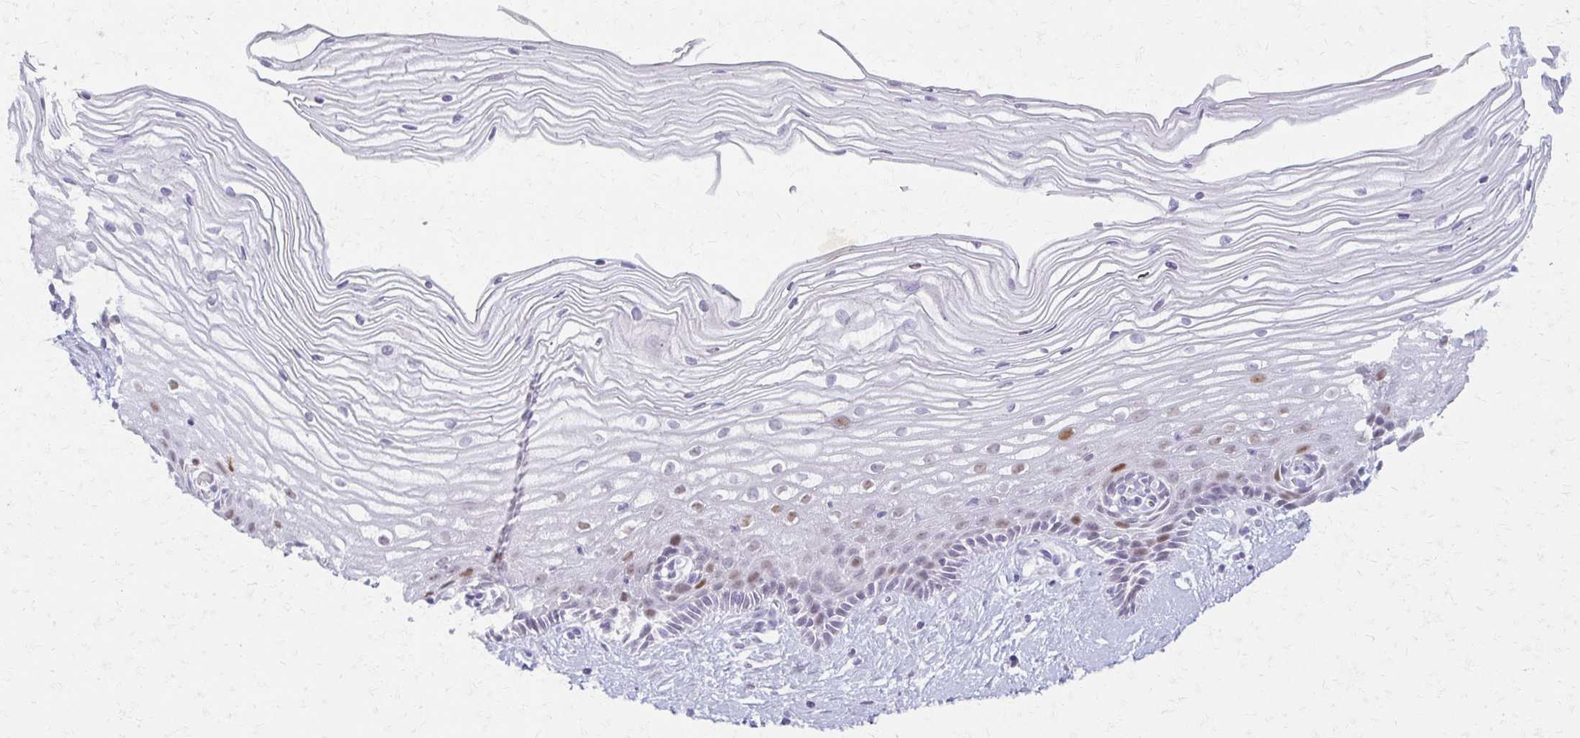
{"staining": {"intensity": "moderate", "quantity": "<25%", "location": "nuclear"}, "tissue": "cervix", "cell_type": "Squamous epithelial cells", "image_type": "normal", "snomed": [{"axis": "morphology", "description": "Normal tissue, NOS"}, {"axis": "topography", "description": "Cervix"}], "caption": "A histopathology image showing moderate nuclear positivity in about <25% of squamous epithelial cells in benign cervix, as visualized by brown immunohistochemical staining.", "gene": "MORC4", "patient": {"sex": "female", "age": 40}}